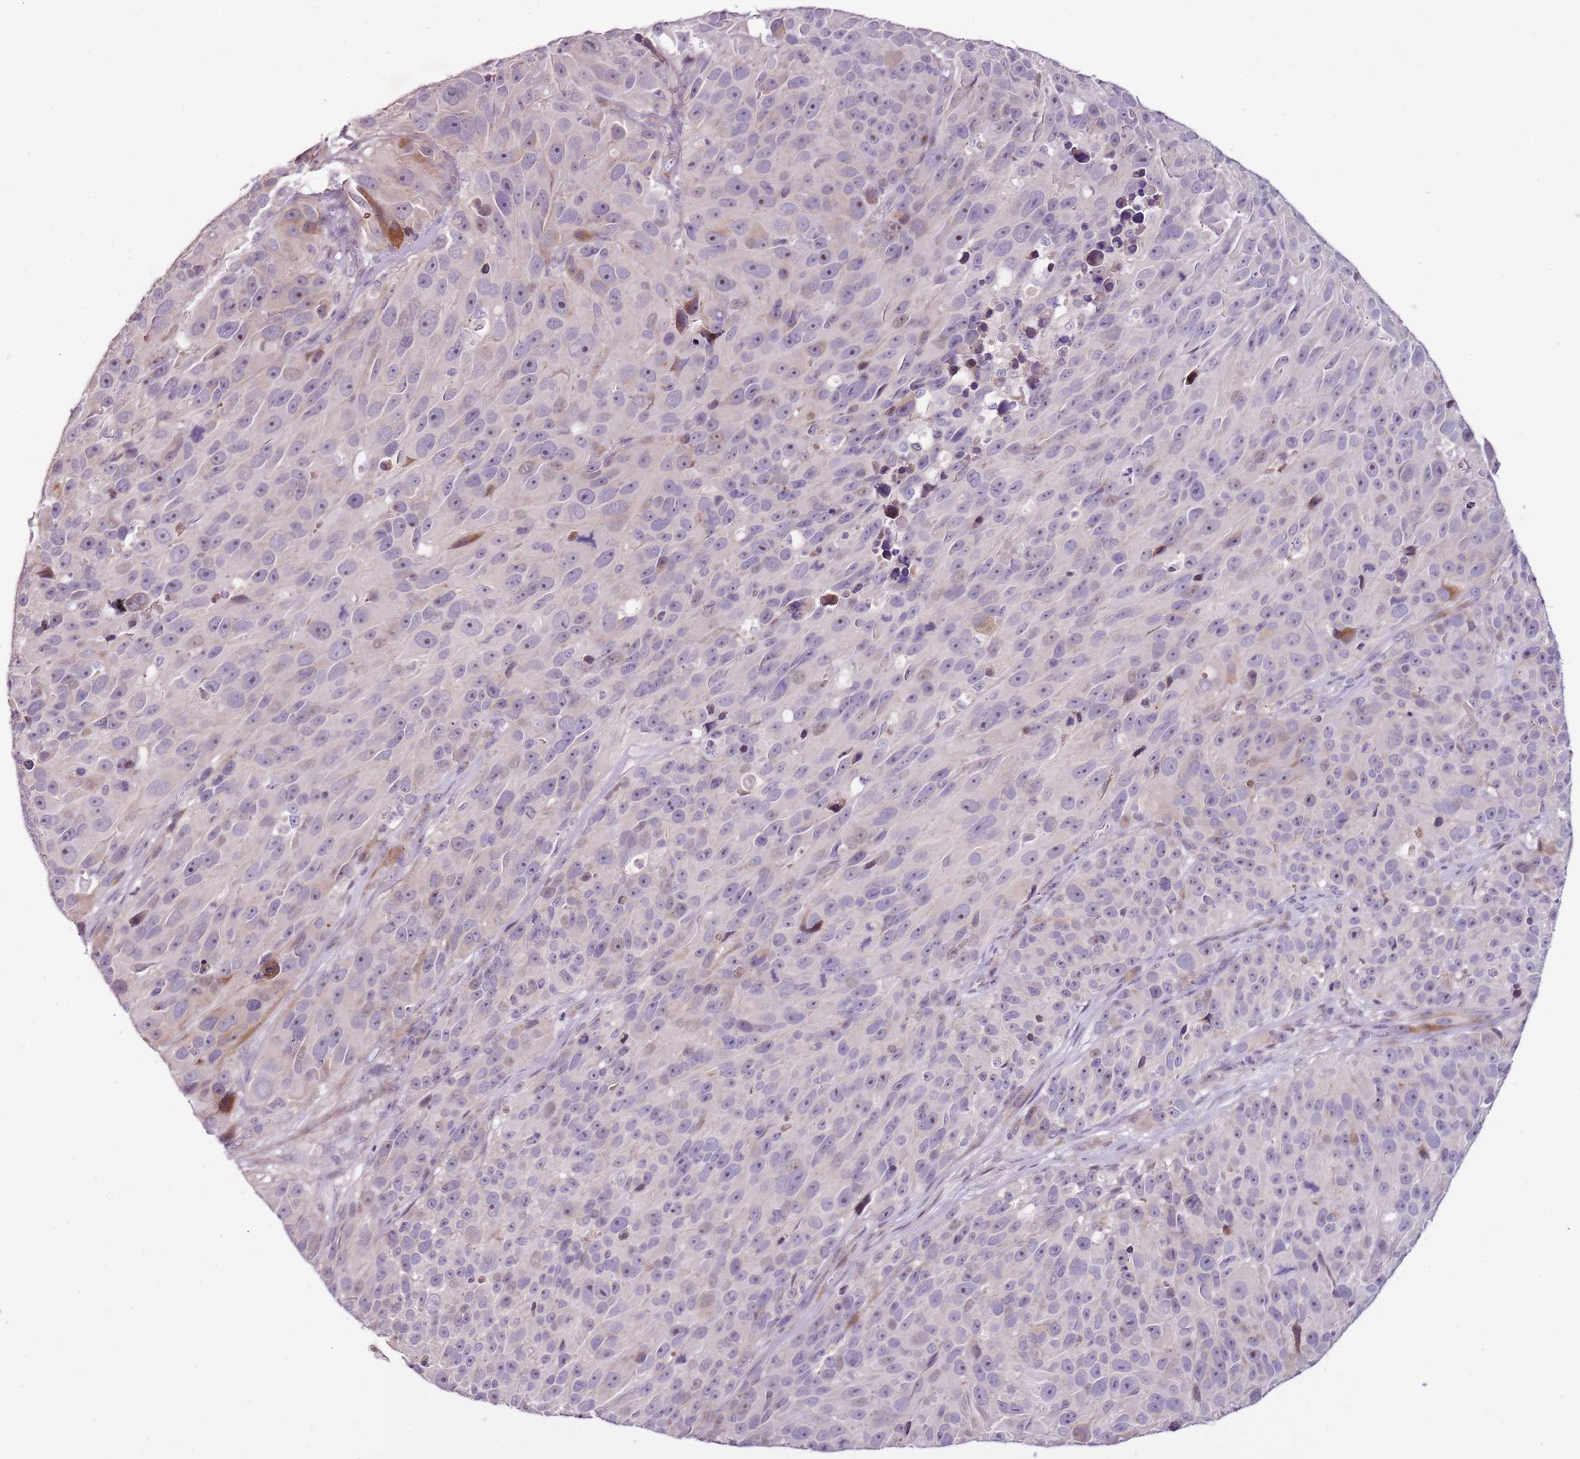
{"staining": {"intensity": "weak", "quantity": "<25%", "location": "nuclear"}, "tissue": "melanoma", "cell_type": "Tumor cells", "image_type": "cancer", "snomed": [{"axis": "morphology", "description": "Malignant melanoma, NOS"}, {"axis": "topography", "description": "Skin"}], "caption": "IHC of human melanoma displays no positivity in tumor cells.", "gene": "NKX2-3", "patient": {"sex": "male", "age": 84}}